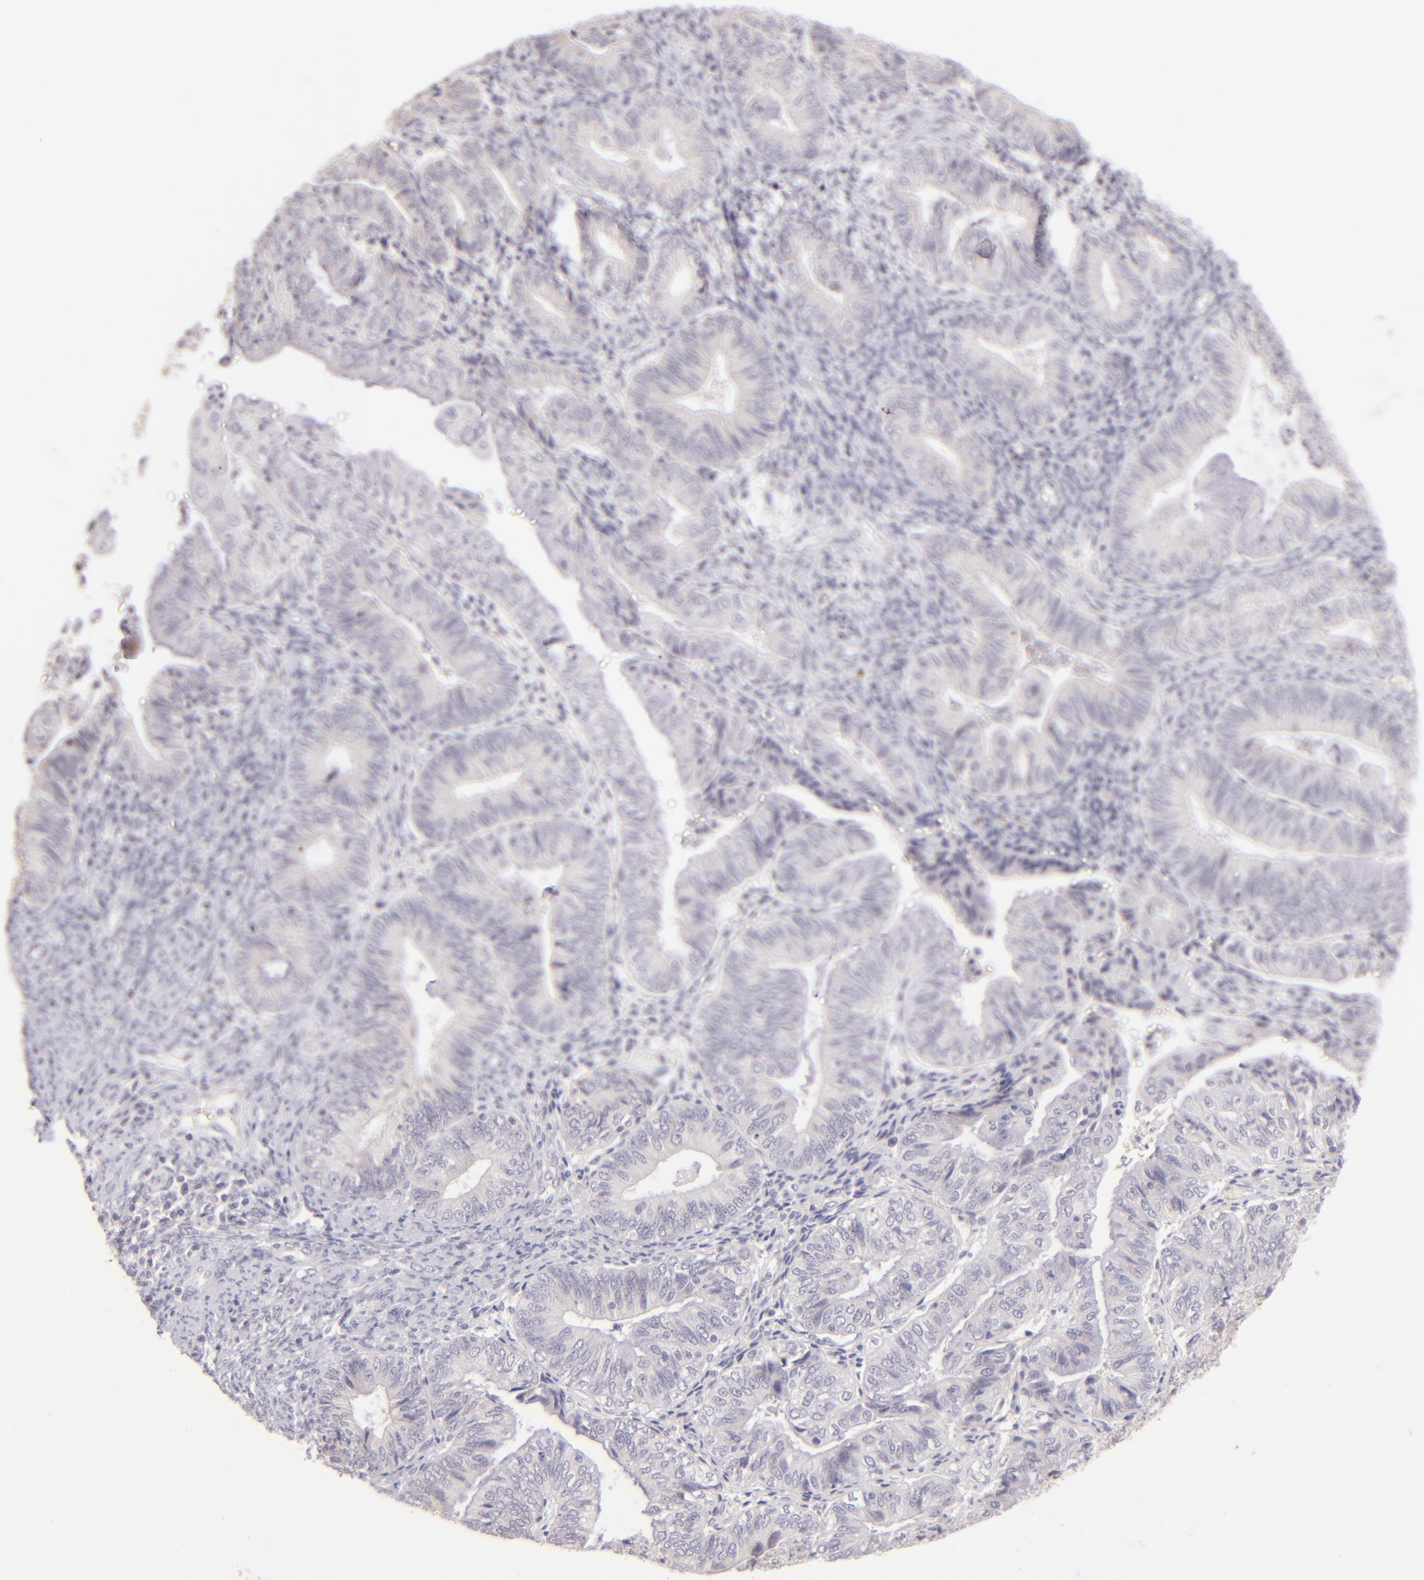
{"staining": {"intensity": "negative", "quantity": "none", "location": "none"}, "tissue": "endometrial cancer", "cell_type": "Tumor cells", "image_type": "cancer", "snomed": [{"axis": "morphology", "description": "Adenocarcinoma, NOS"}, {"axis": "topography", "description": "Endometrium"}], "caption": "Tumor cells show no significant protein staining in endometrial adenocarcinoma. (Stains: DAB immunohistochemistry (IHC) with hematoxylin counter stain, Microscopy: brightfield microscopy at high magnification).", "gene": "MAGEA1", "patient": {"sex": "female", "age": 55}}